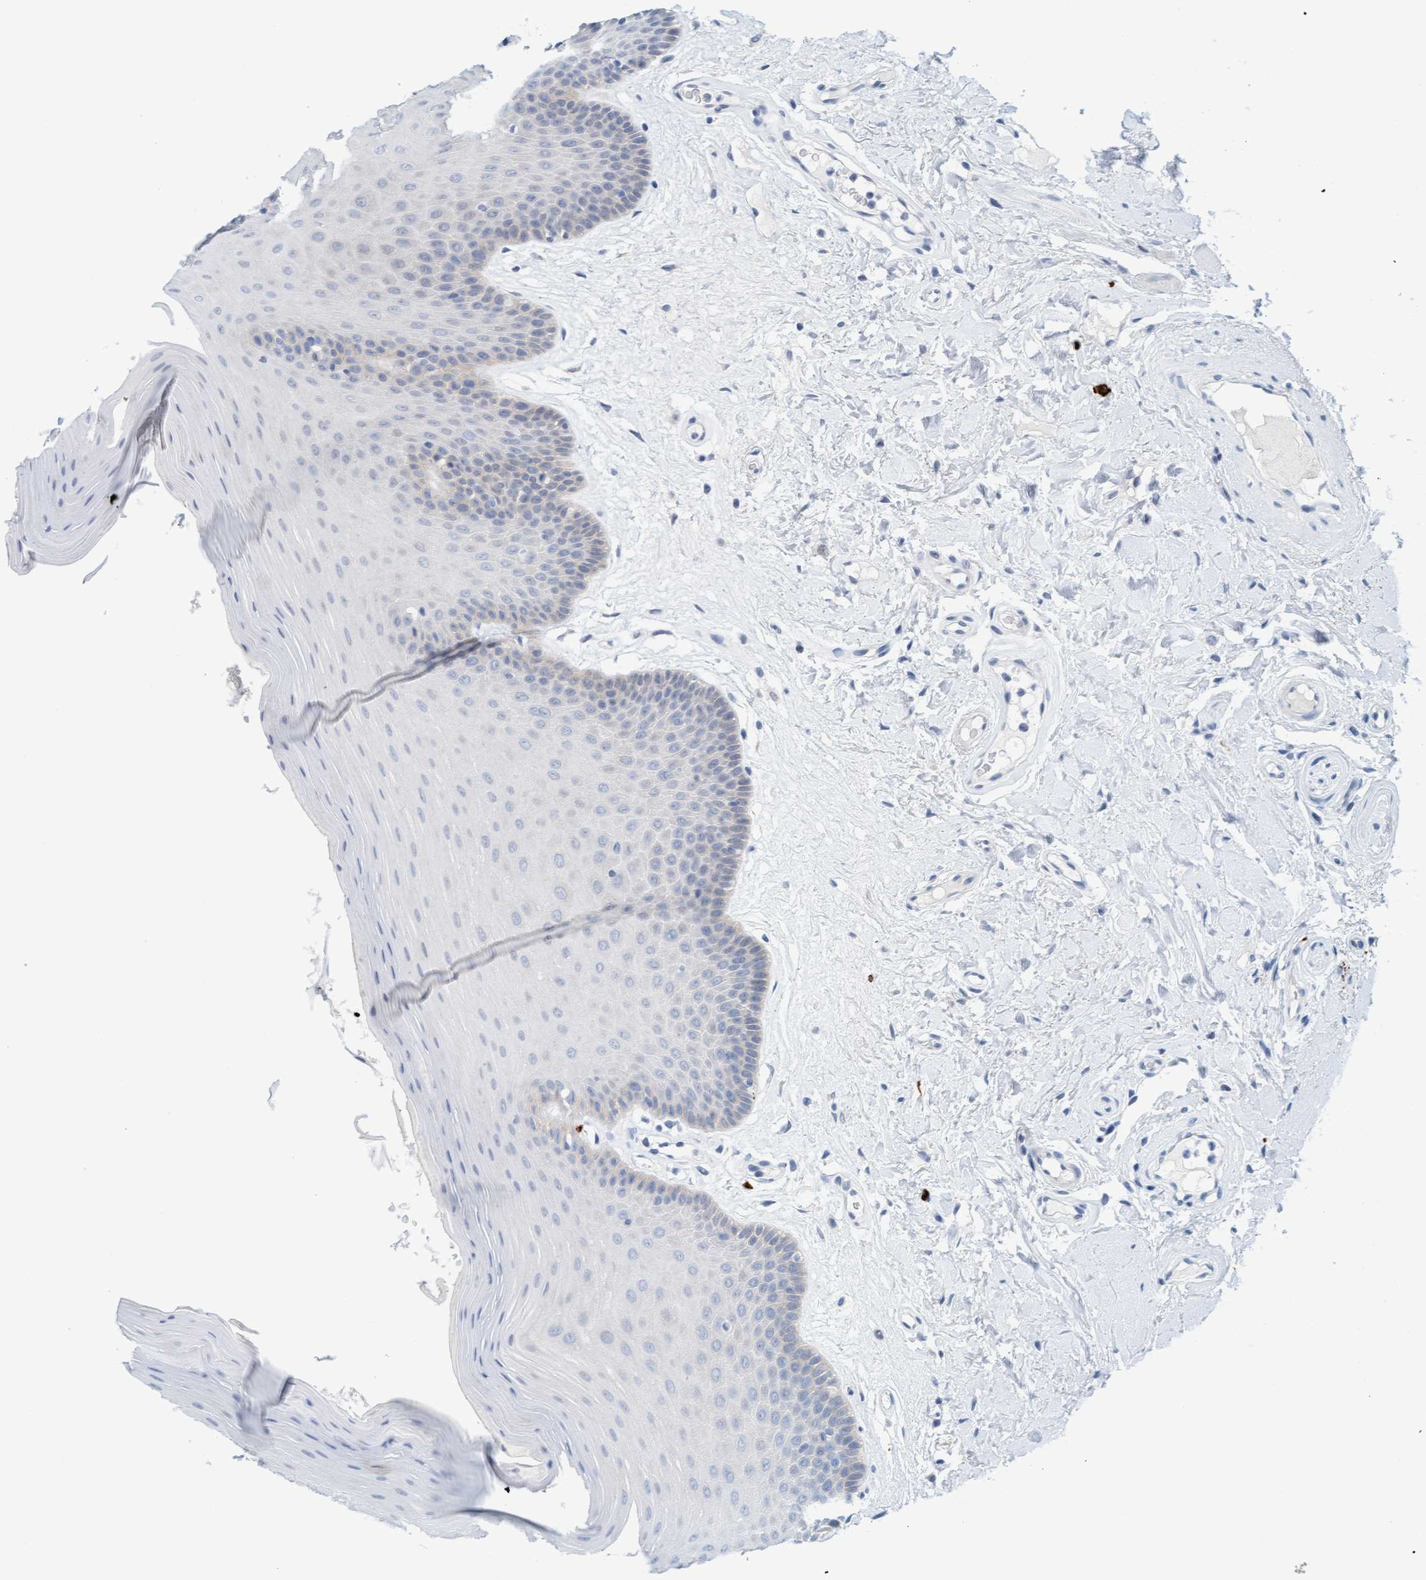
{"staining": {"intensity": "negative", "quantity": "none", "location": "none"}, "tissue": "oral mucosa", "cell_type": "Squamous epithelial cells", "image_type": "normal", "snomed": [{"axis": "morphology", "description": "Normal tissue, NOS"}, {"axis": "morphology", "description": "Squamous cell carcinoma, NOS"}, {"axis": "topography", "description": "Skeletal muscle"}, {"axis": "topography", "description": "Adipose tissue"}, {"axis": "topography", "description": "Vascular tissue"}, {"axis": "topography", "description": "Oral tissue"}, {"axis": "topography", "description": "Peripheral nerve tissue"}, {"axis": "topography", "description": "Head-Neck"}], "caption": "Immunohistochemistry histopathology image of benign oral mucosa: human oral mucosa stained with DAB demonstrates no significant protein positivity in squamous epithelial cells. (Brightfield microscopy of DAB IHC at high magnification).", "gene": "CPA3", "patient": {"sex": "male", "age": 71}}